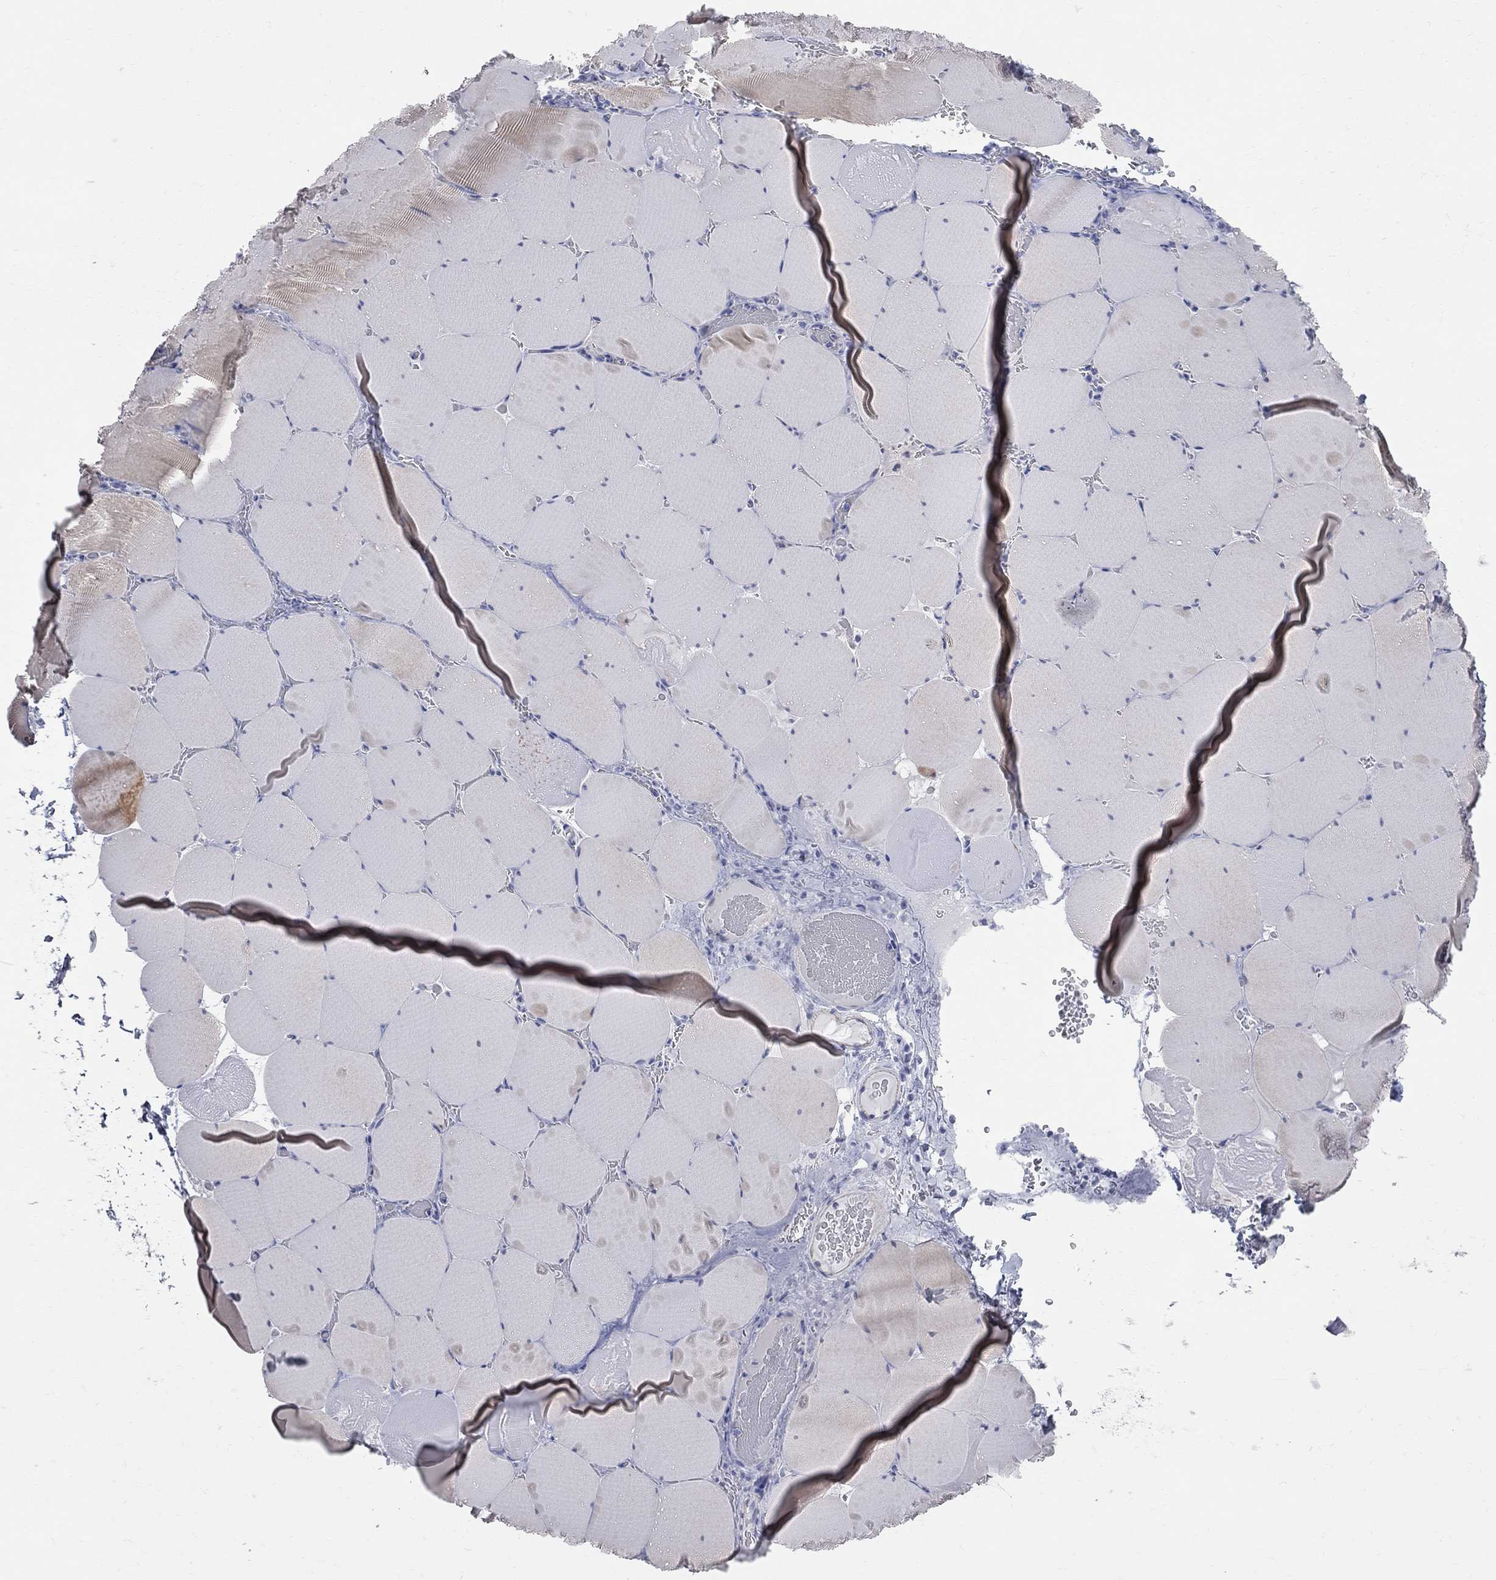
{"staining": {"intensity": "negative", "quantity": "none", "location": "none"}, "tissue": "skeletal muscle", "cell_type": "Myocytes", "image_type": "normal", "snomed": [{"axis": "morphology", "description": "Normal tissue, NOS"}, {"axis": "morphology", "description": "Malignant melanoma, Metastatic site"}, {"axis": "topography", "description": "Skeletal muscle"}], "caption": "Photomicrograph shows no protein positivity in myocytes of unremarkable skeletal muscle. (Stains: DAB (3,3'-diaminobenzidine) IHC with hematoxylin counter stain, Microscopy: brightfield microscopy at high magnification).", "gene": "AOX1", "patient": {"sex": "male", "age": 50}}